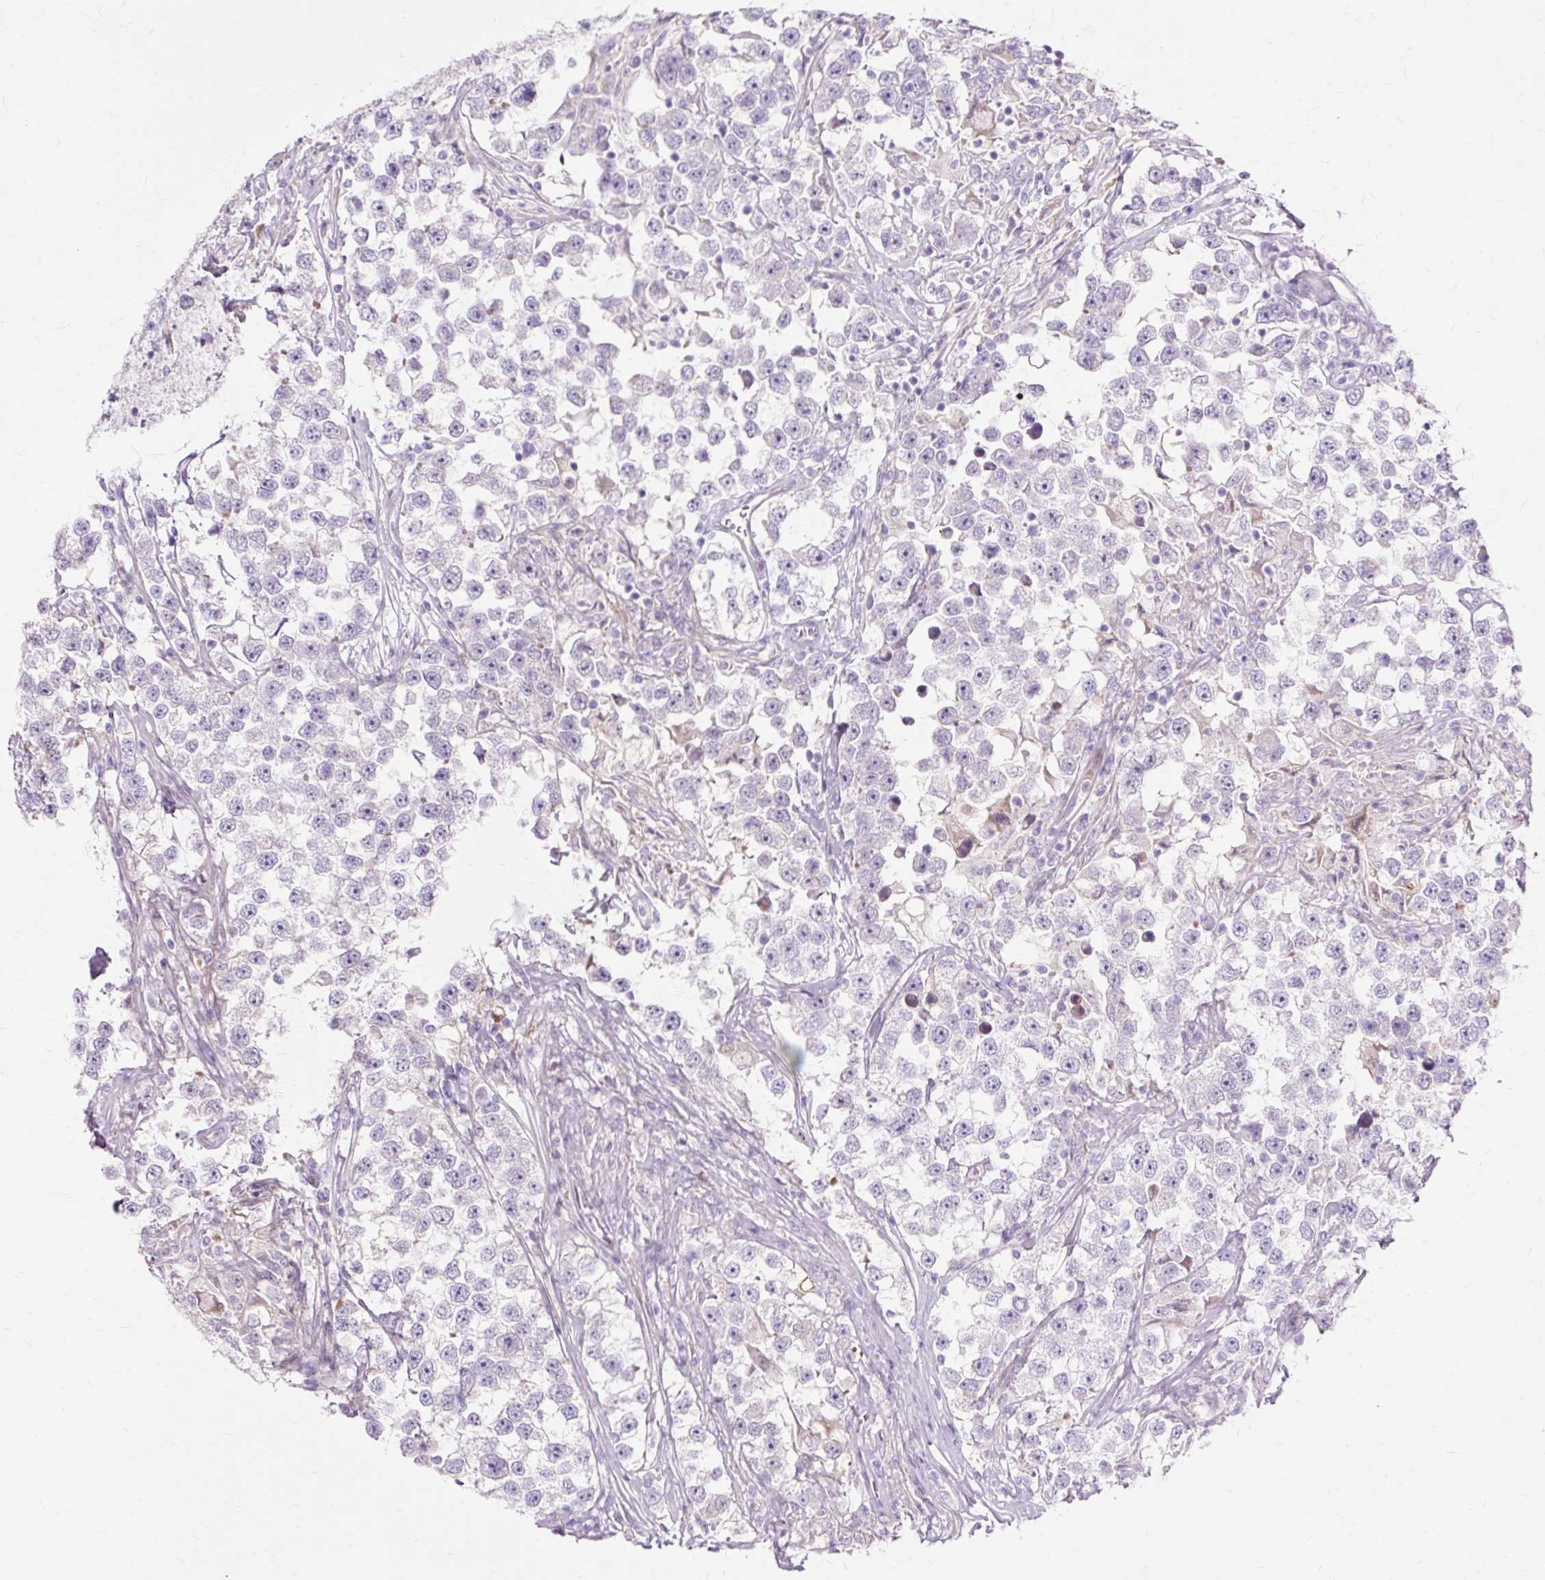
{"staining": {"intensity": "negative", "quantity": "none", "location": "none"}, "tissue": "testis cancer", "cell_type": "Tumor cells", "image_type": "cancer", "snomed": [{"axis": "morphology", "description": "Seminoma, NOS"}, {"axis": "topography", "description": "Testis"}], "caption": "IHC photomicrograph of human testis seminoma stained for a protein (brown), which demonstrates no positivity in tumor cells.", "gene": "DCTN4", "patient": {"sex": "male", "age": 46}}